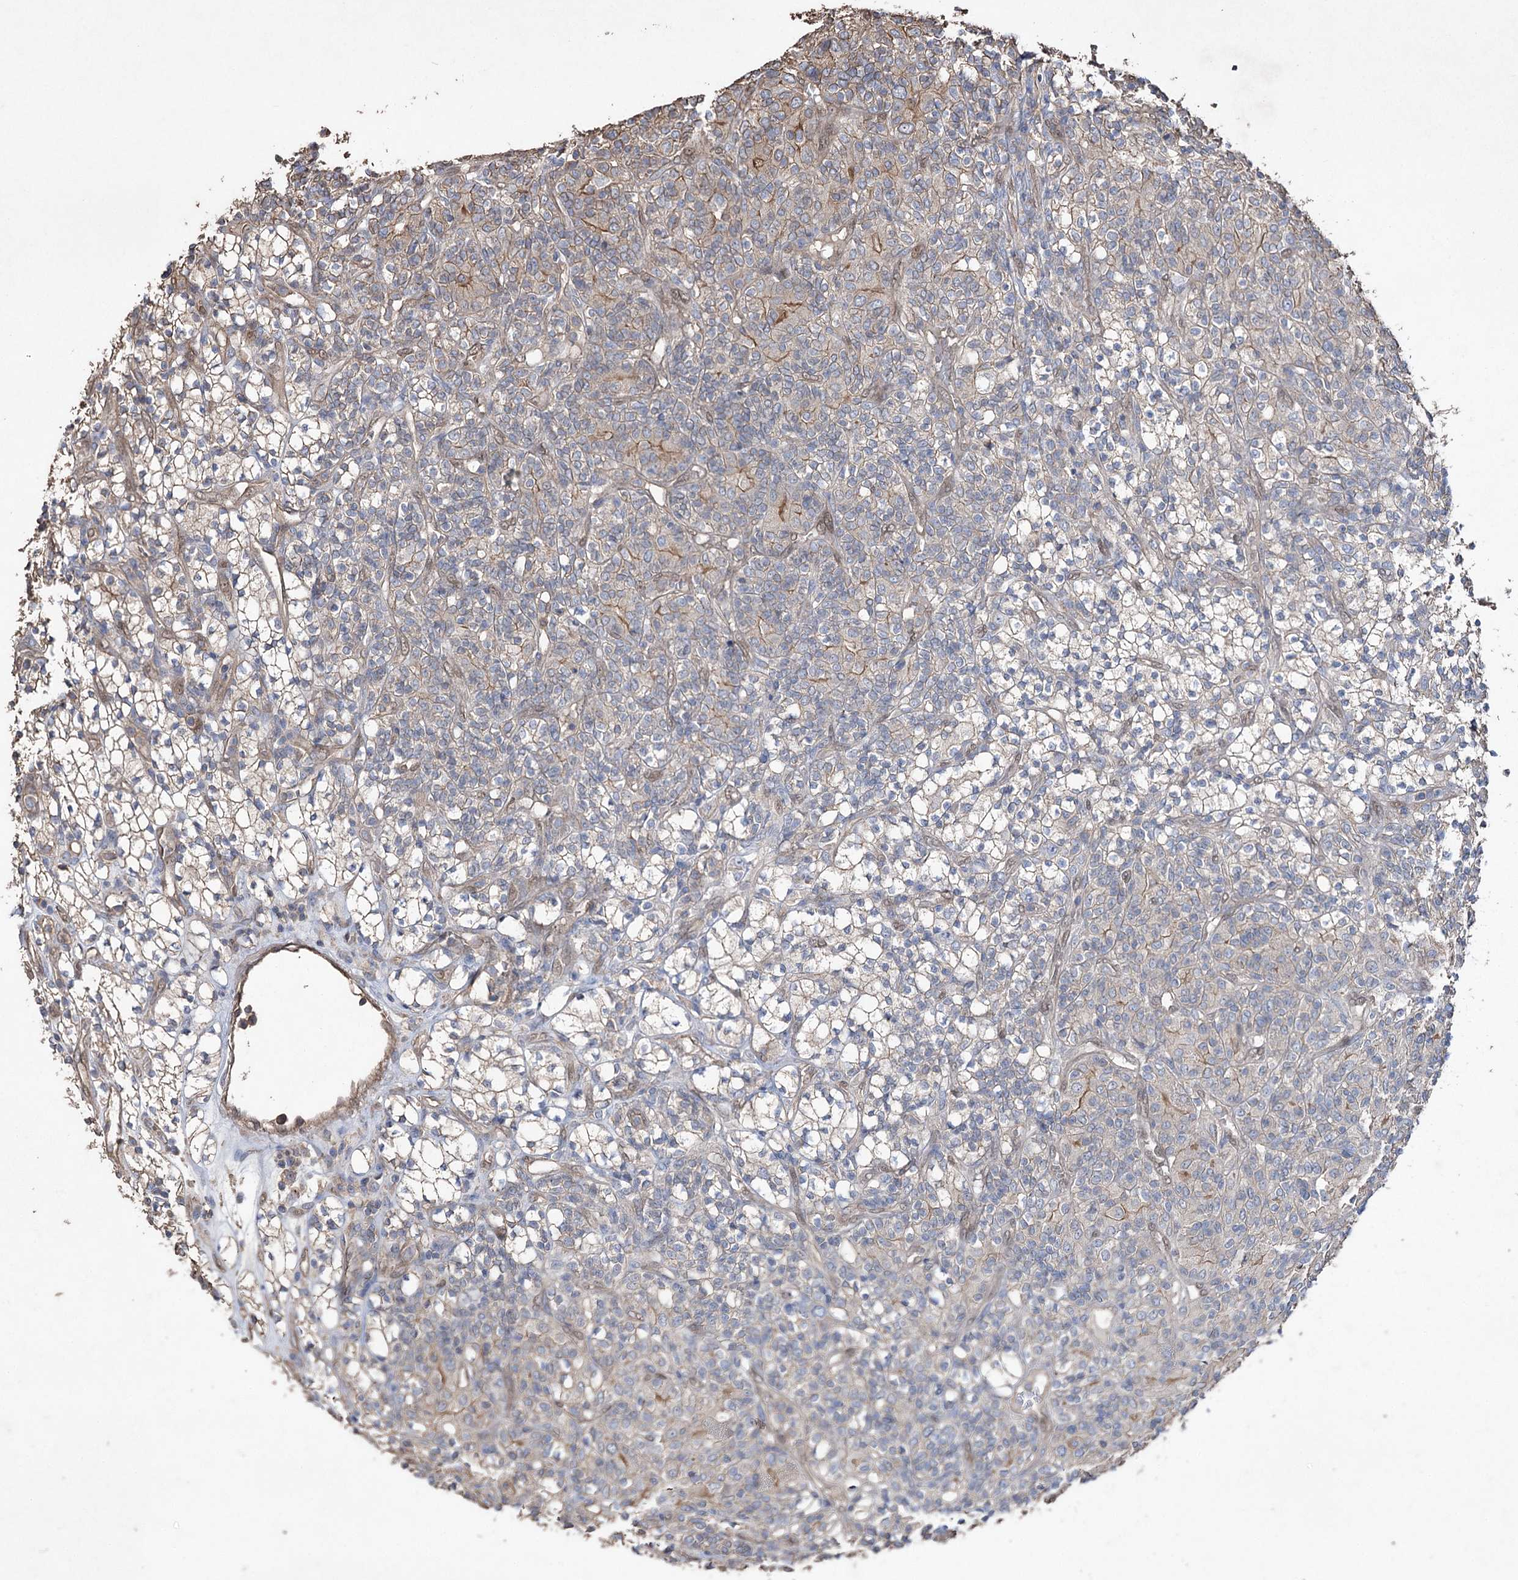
{"staining": {"intensity": "moderate", "quantity": "<25%", "location": "cytoplasmic/membranous"}, "tissue": "renal cancer", "cell_type": "Tumor cells", "image_type": "cancer", "snomed": [{"axis": "morphology", "description": "Adenocarcinoma, NOS"}, {"axis": "topography", "description": "Kidney"}], "caption": "Immunohistochemistry (IHC) (DAB (3,3'-diaminobenzidine)) staining of adenocarcinoma (renal) shows moderate cytoplasmic/membranous protein expression in about <25% of tumor cells.", "gene": "FAM13B", "patient": {"sex": "male", "age": 77}}